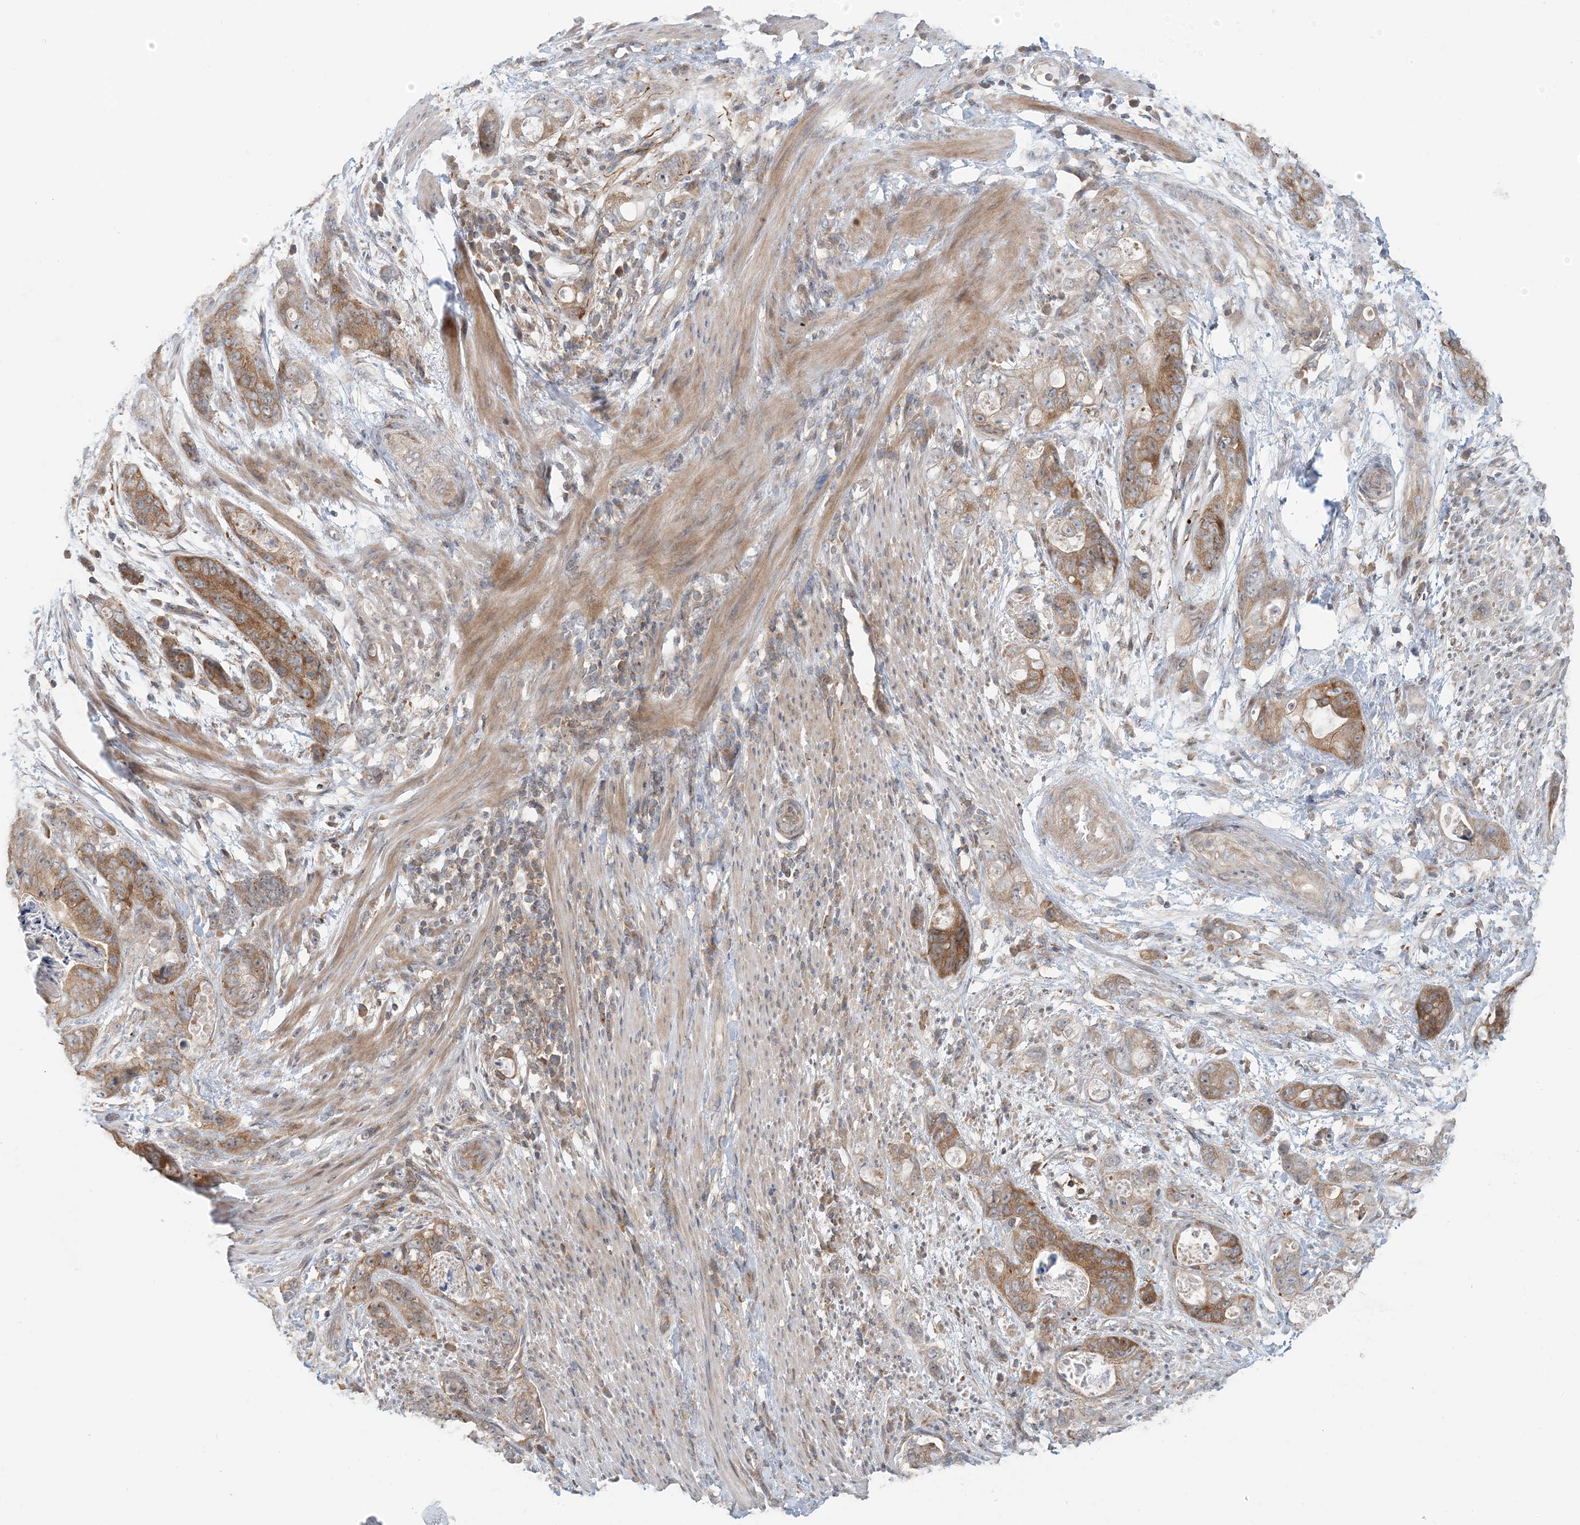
{"staining": {"intensity": "moderate", "quantity": ">75%", "location": "cytoplasmic/membranous"}, "tissue": "stomach cancer", "cell_type": "Tumor cells", "image_type": "cancer", "snomed": [{"axis": "morphology", "description": "Adenocarcinoma, NOS"}, {"axis": "topography", "description": "Stomach"}], "caption": "IHC staining of stomach cancer (adenocarcinoma), which exhibits medium levels of moderate cytoplasmic/membranous expression in about >75% of tumor cells indicating moderate cytoplasmic/membranous protein staining. The staining was performed using DAB (brown) for protein detection and nuclei were counterstained in hematoxylin (blue).", "gene": "ATP13A2", "patient": {"sex": "female", "age": 89}}